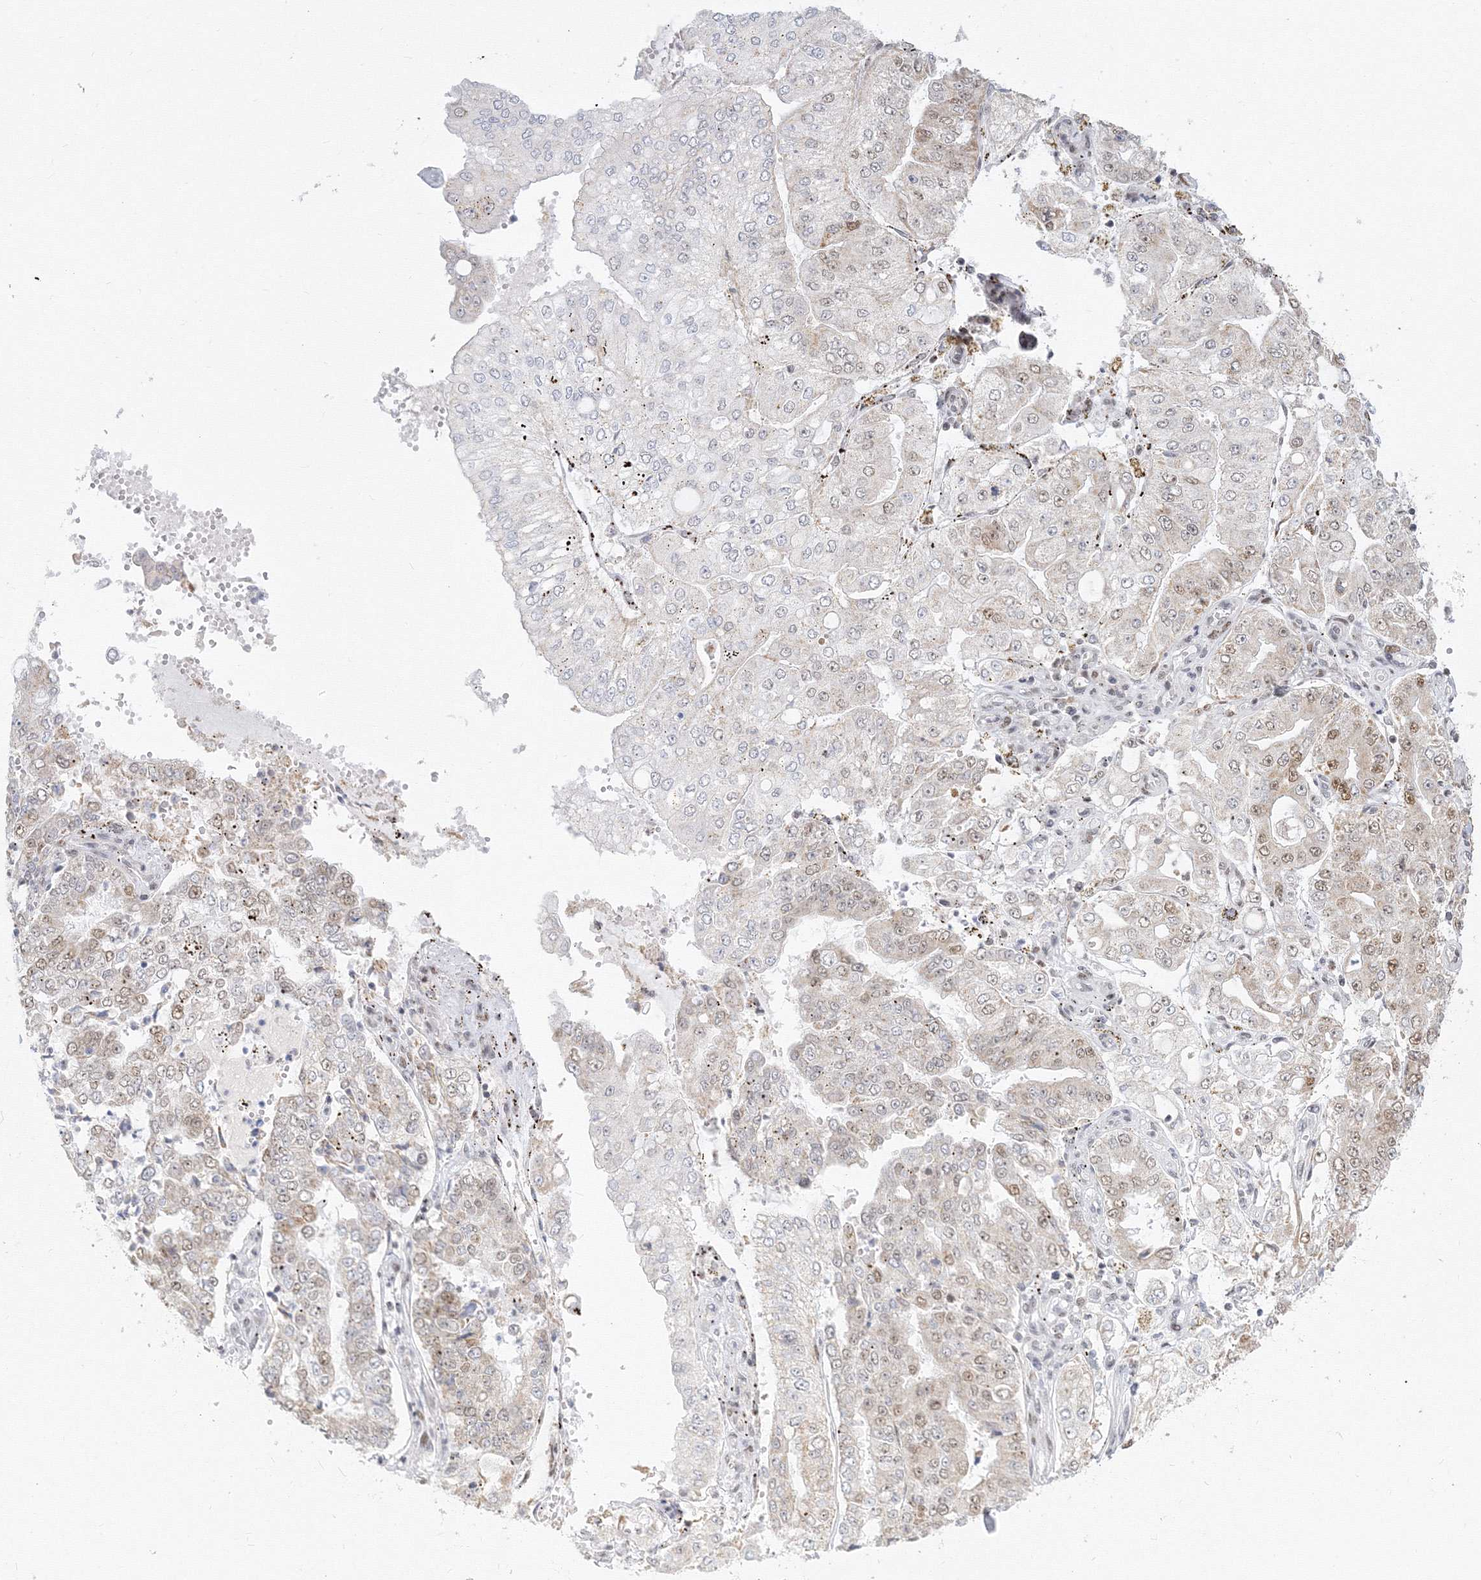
{"staining": {"intensity": "weak", "quantity": "<25%", "location": "nuclear"}, "tissue": "stomach cancer", "cell_type": "Tumor cells", "image_type": "cancer", "snomed": [{"axis": "morphology", "description": "Adenocarcinoma, NOS"}, {"axis": "topography", "description": "Stomach"}], "caption": "High magnification brightfield microscopy of stomach adenocarcinoma stained with DAB (brown) and counterstained with hematoxylin (blue): tumor cells show no significant staining.", "gene": "PPP4R2", "patient": {"sex": "male", "age": 76}}